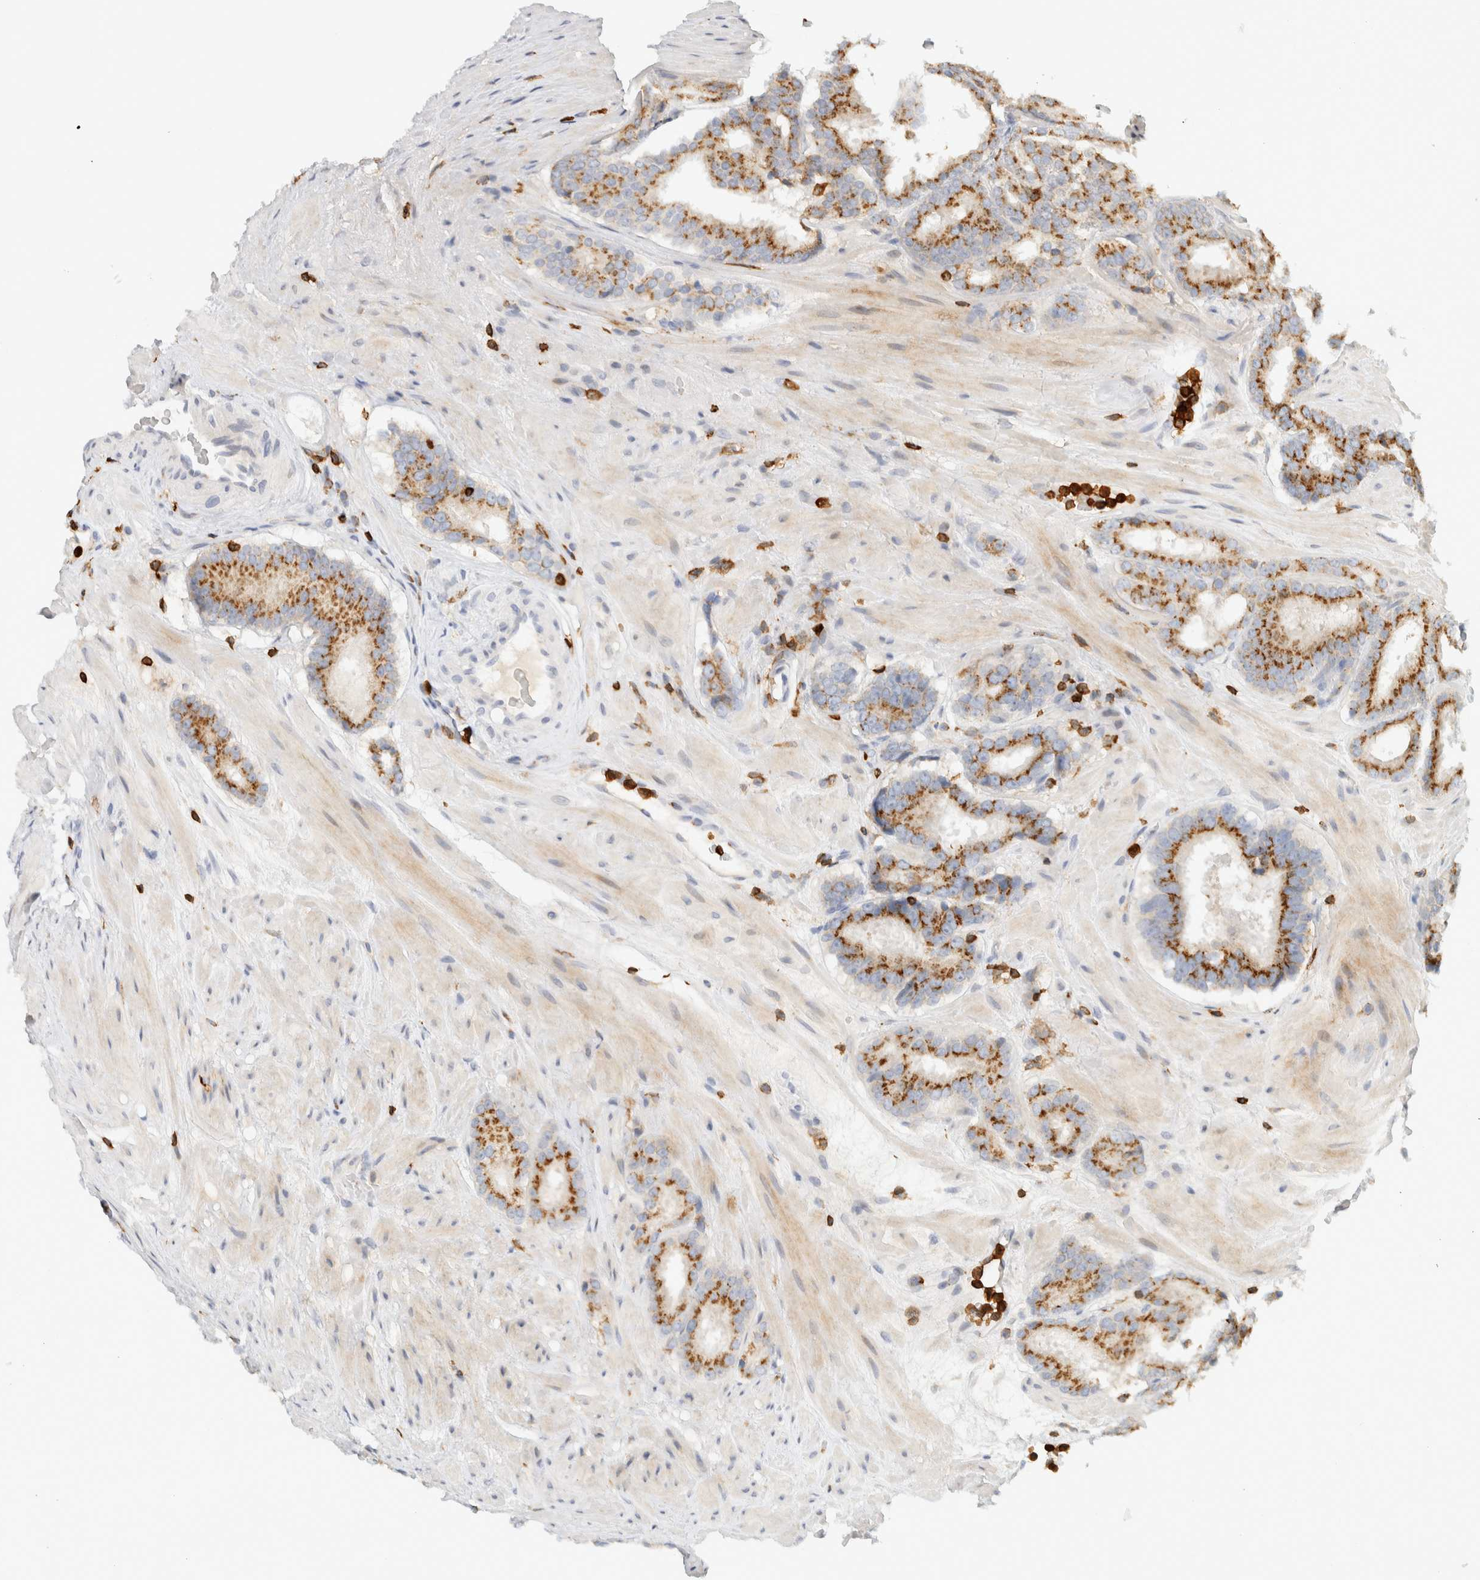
{"staining": {"intensity": "strong", "quantity": ">75%", "location": "cytoplasmic/membranous"}, "tissue": "prostate cancer", "cell_type": "Tumor cells", "image_type": "cancer", "snomed": [{"axis": "morphology", "description": "Adenocarcinoma, Low grade"}, {"axis": "topography", "description": "Prostate"}], "caption": "A brown stain labels strong cytoplasmic/membranous staining of a protein in human low-grade adenocarcinoma (prostate) tumor cells.", "gene": "RUNDC1", "patient": {"sex": "male", "age": 69}}